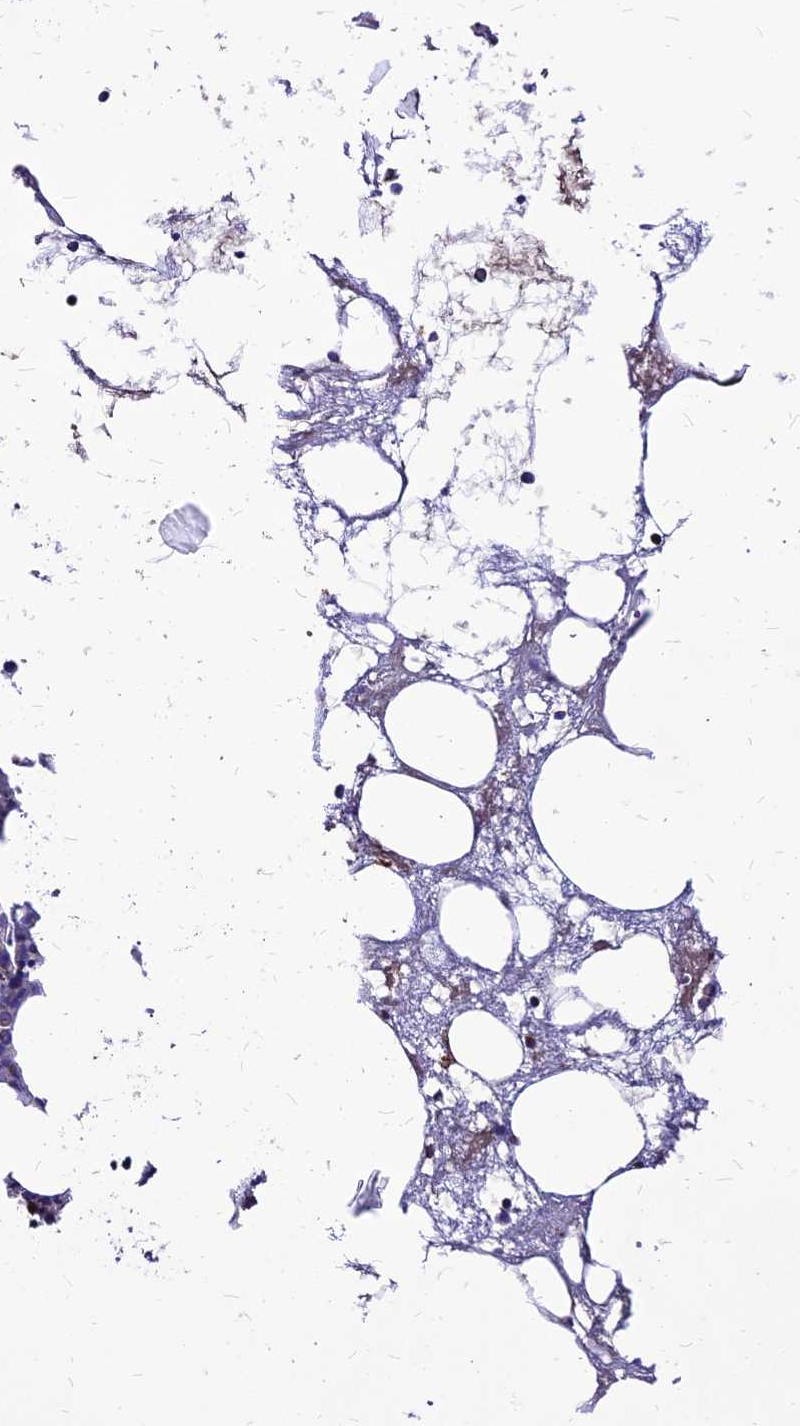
{"staining": {"intensity": "moderate", "quantity": "<25%", "location": "cytoplasmic/membranous"}, "tissue": "bone marrow", "cell_type": "Hematopoietic cells", "image_type": "normal", "snomed": [{"axis": "morphology", "description": "Normal tissue, NOS"}, {"axis": "topography", "description": "Bone marrow"}], "caption": "Immunohistochemical staining of normal human bone marrow shows <25% levels of moderate cytoplasmic/membranous protein positivity in about <25% of hematopoietic cells.", "gene": "ECI1", "patient": {"sex": "male", "age": 78}}